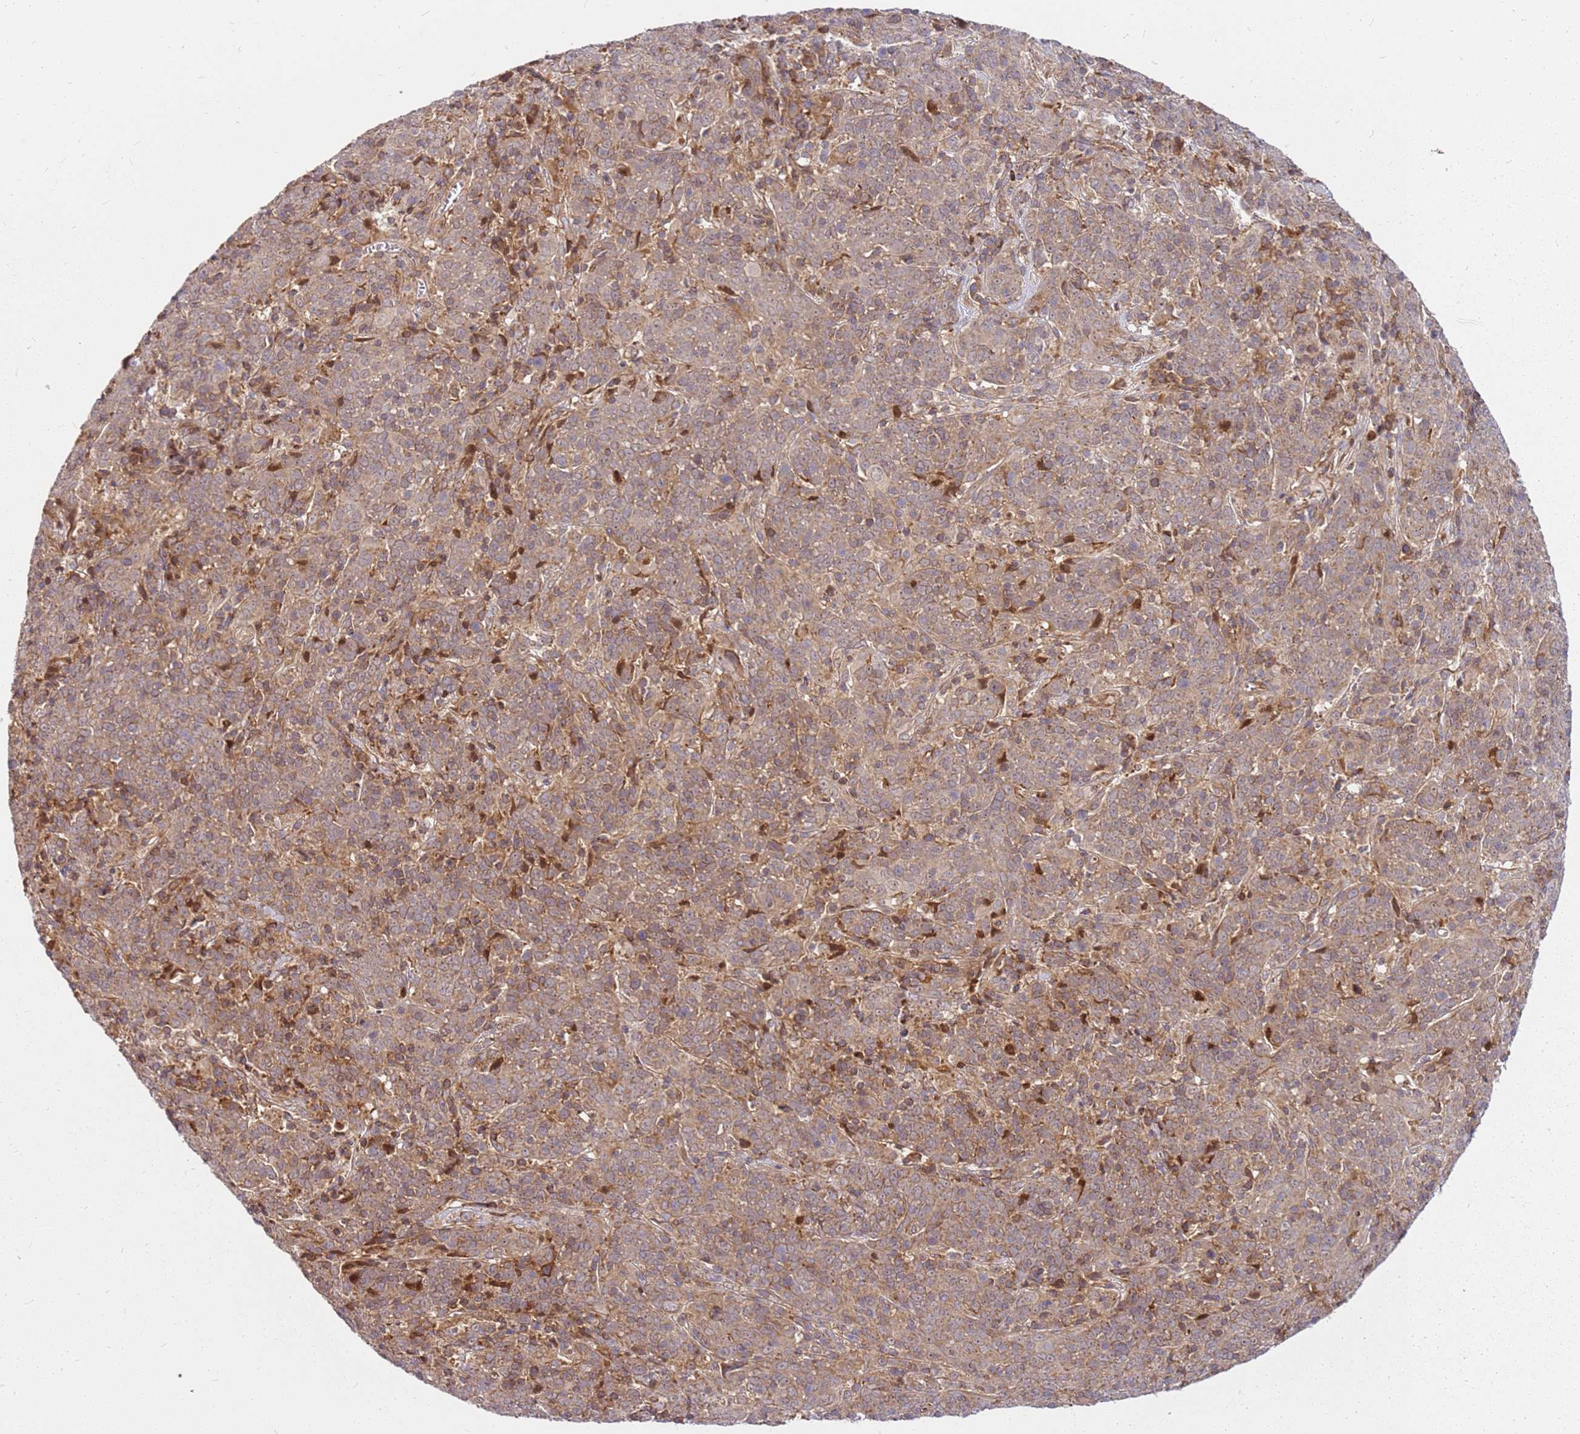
{"staining": {"intensity": "weak", "quantity": ">75%", "location": "cytoplasmic/membranous"}, "tissue": "cervical cancer", "cell_type": "Tumor cells", "image_type": "cancer", "snomed": [{"axis": "morphology", "description": "Squamous cell carcinoma, NOS"}, {"axis": "topography", "description": "Cervix"}], "caption": "DAB immunohistochemical staining of cervical cancer reveals weak cytoplasmic/membranous protein staining in about >75% of tumor cells.", "gene": "CCDC159", "patient": {"sex": "female", "age": 67}}